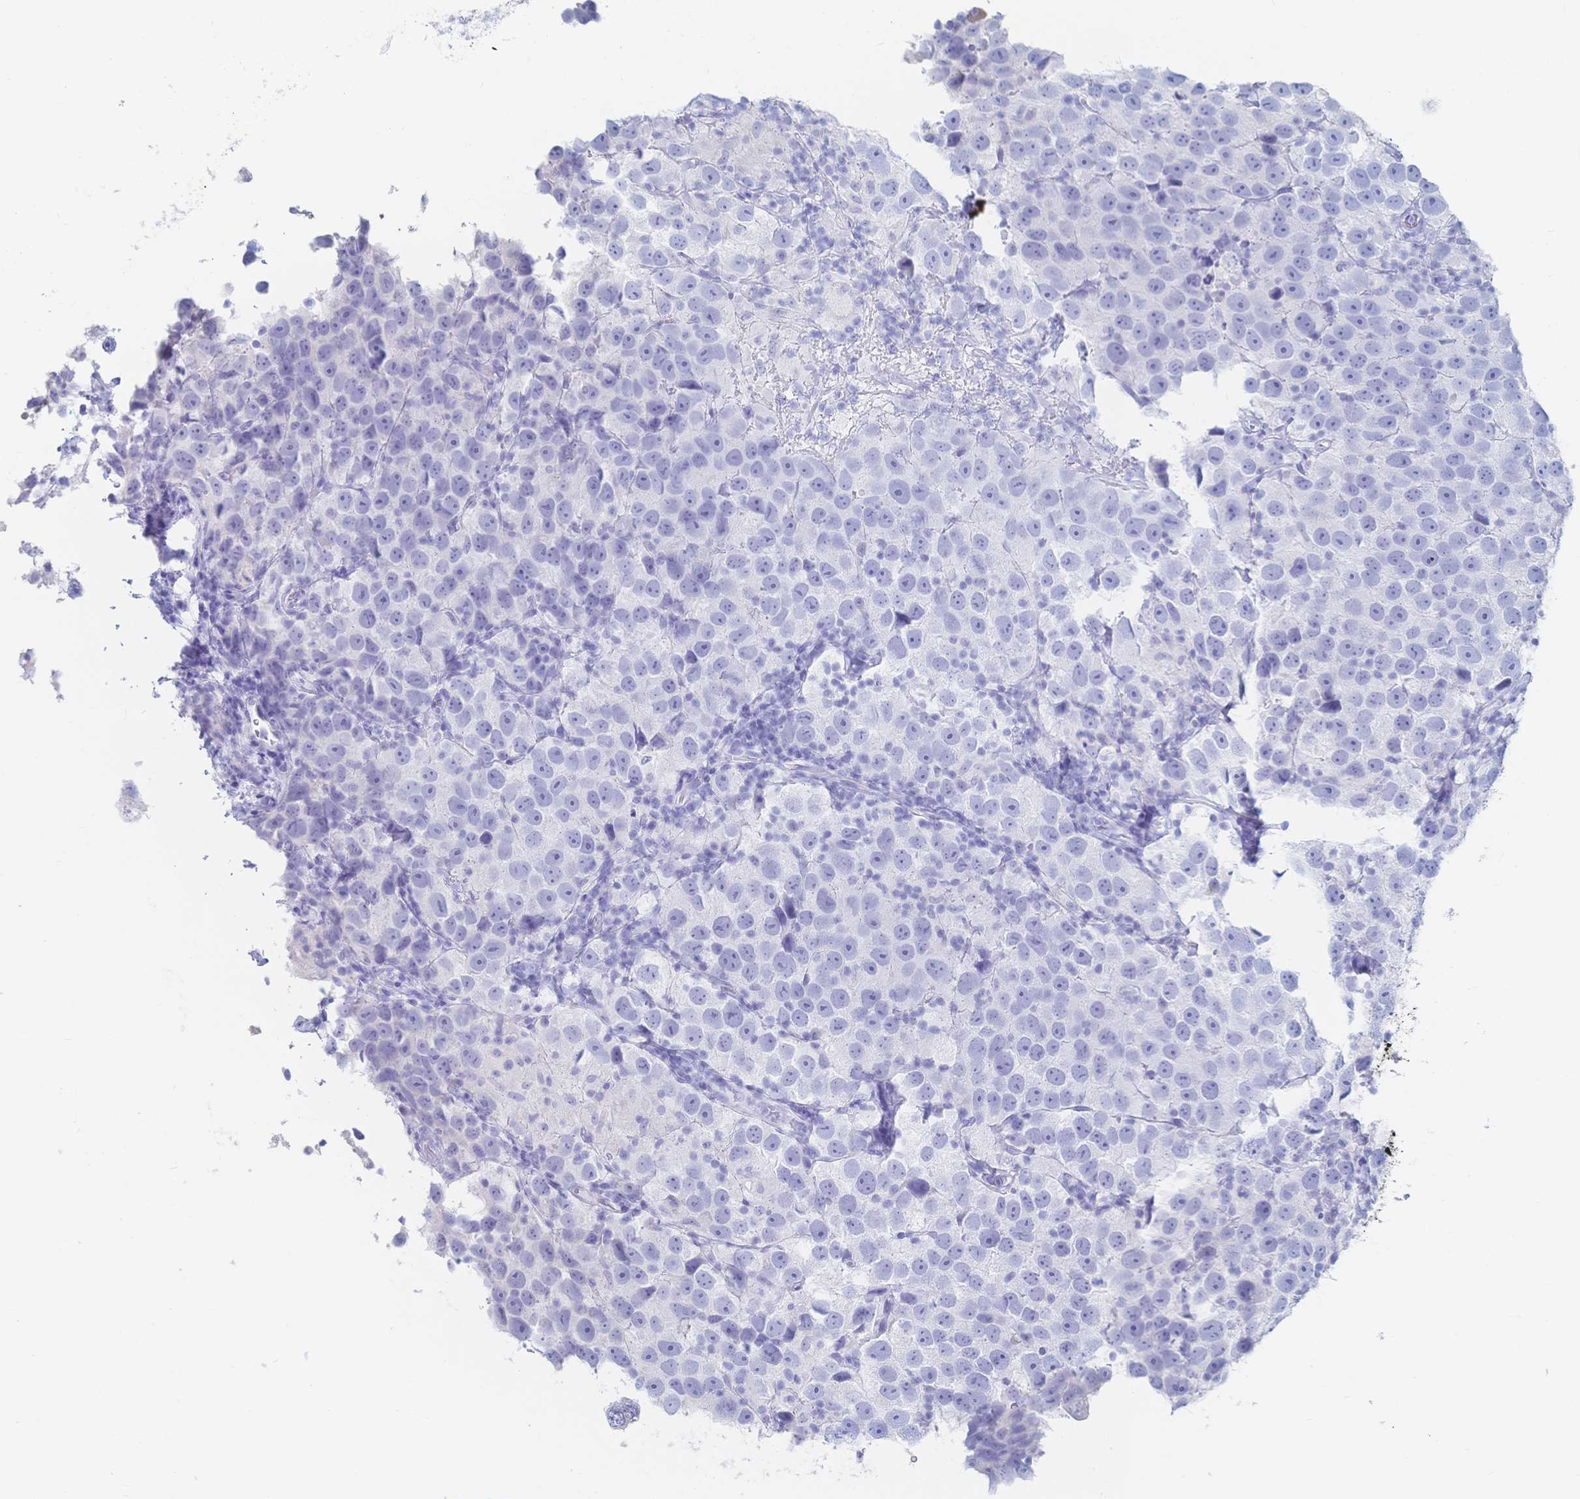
{"staining": {"intensity": "negative", "quantity": "none", "location": "none"}, "tissue": "testis cancer", "cell_type": "Tumor cells", "image_type": "cancer", "snomed": [{"axis": "morphology", "description": "Seminoma, NOS"}, {"axis": "topography", "description": "Testis"}], "caption": "IHC of seminoma (testis) exhibits no expression in tumor cells.", "gene": "IL2RB", "patient": {"sex": "male", "age": 26}}